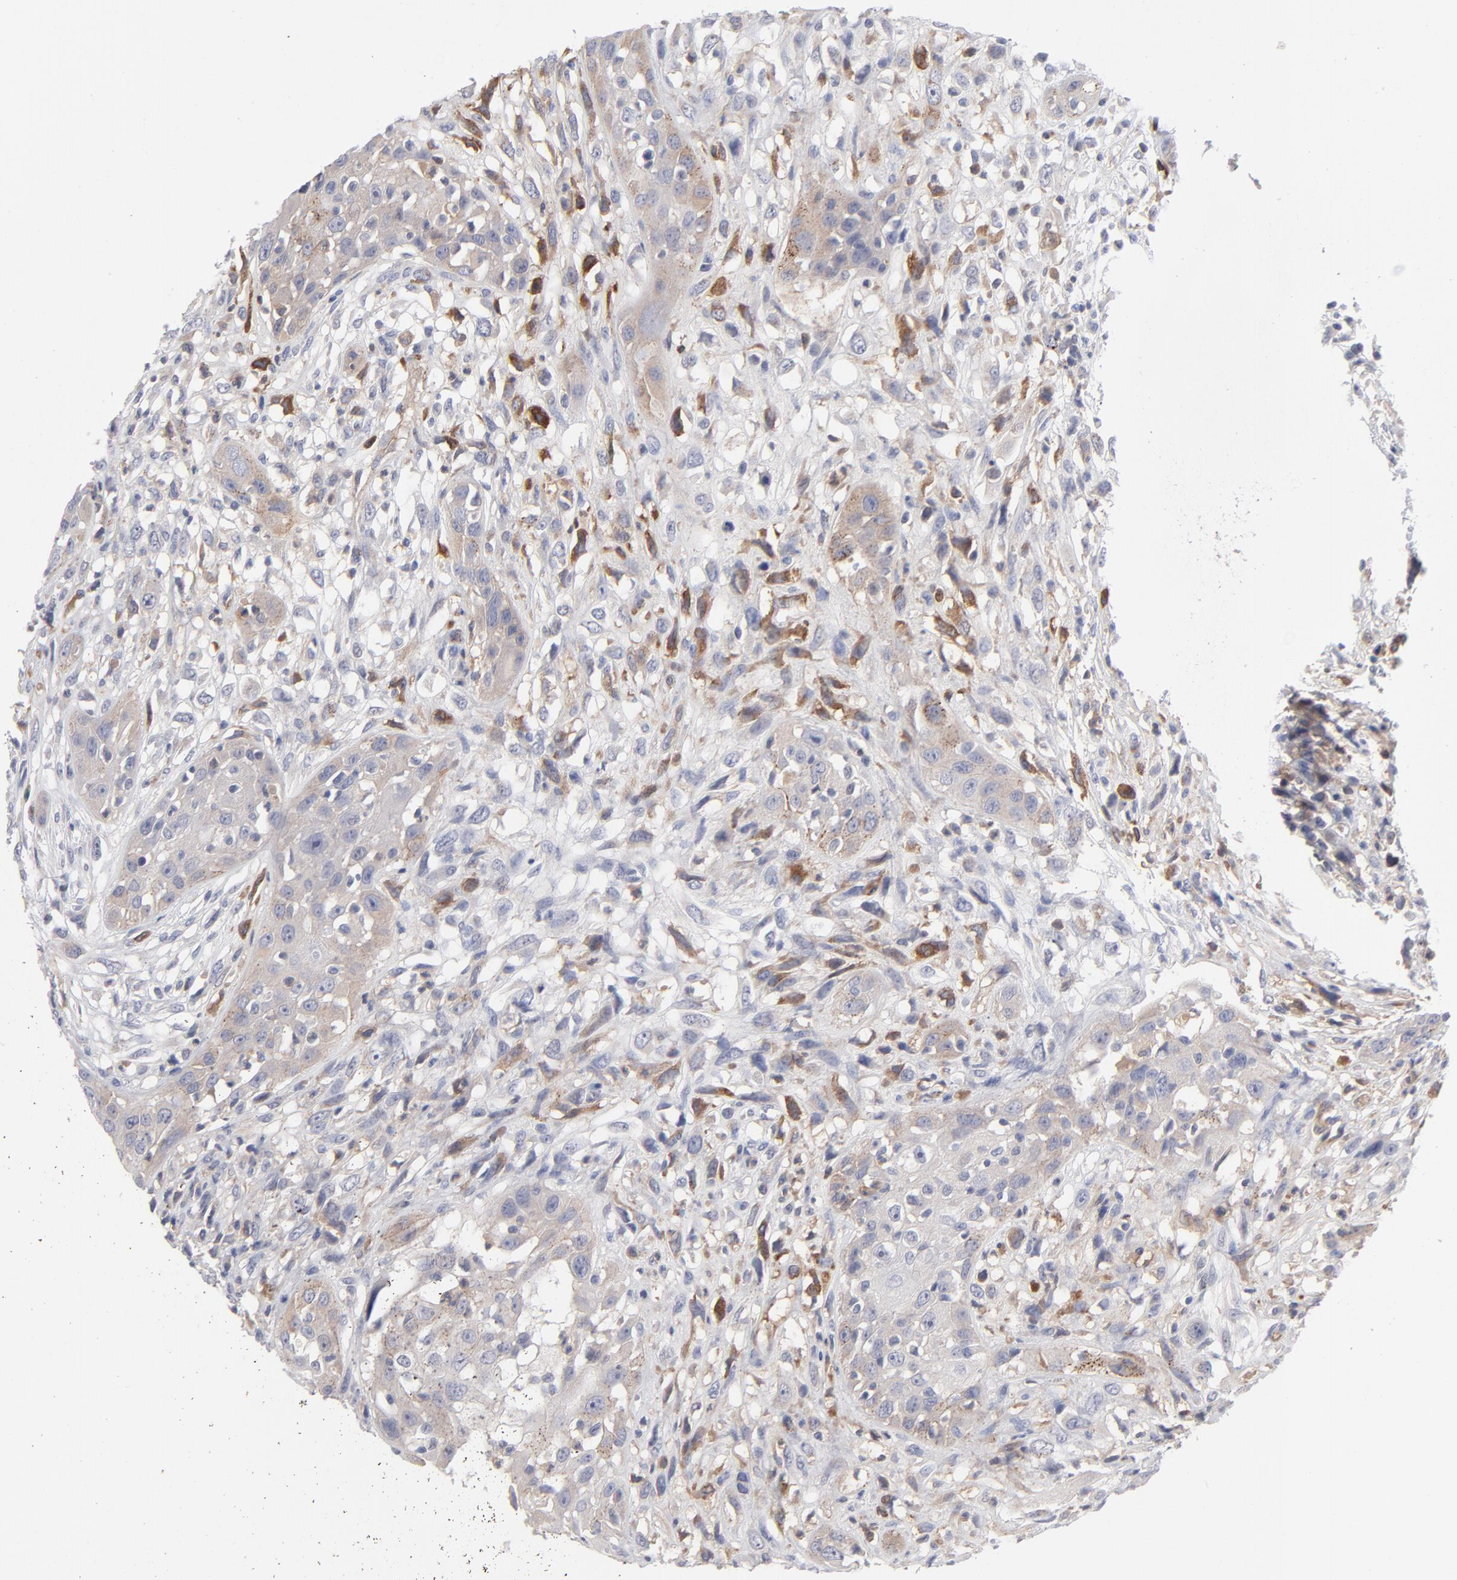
{"staining": {"intensity": "weak", "quantity": "25%-75%", "location": "cytoplasmic/membranous"}, "tissue": "head and neck cancer", "cell_type": "Tumor cells", "image_type": "cancer", "snomed": [{"axis": "morphology", "description": "Necrosis, NOS"}, {"axis": "morphology", "description": "Neoplasm, malignant, NOS"}, {"axis": "topography", "description": "Salivary gland"}, {"axis": "topography", "description": "Head-Neck"}], "caption": "Protein expression analysis of malignant neoplasm (head and neck) exhibits weak cytoplasmic/membranous expression in about 25%-75% of tumor cells.", "gene": "CCR3", "patient": {"sex": "male", "age": 43}}